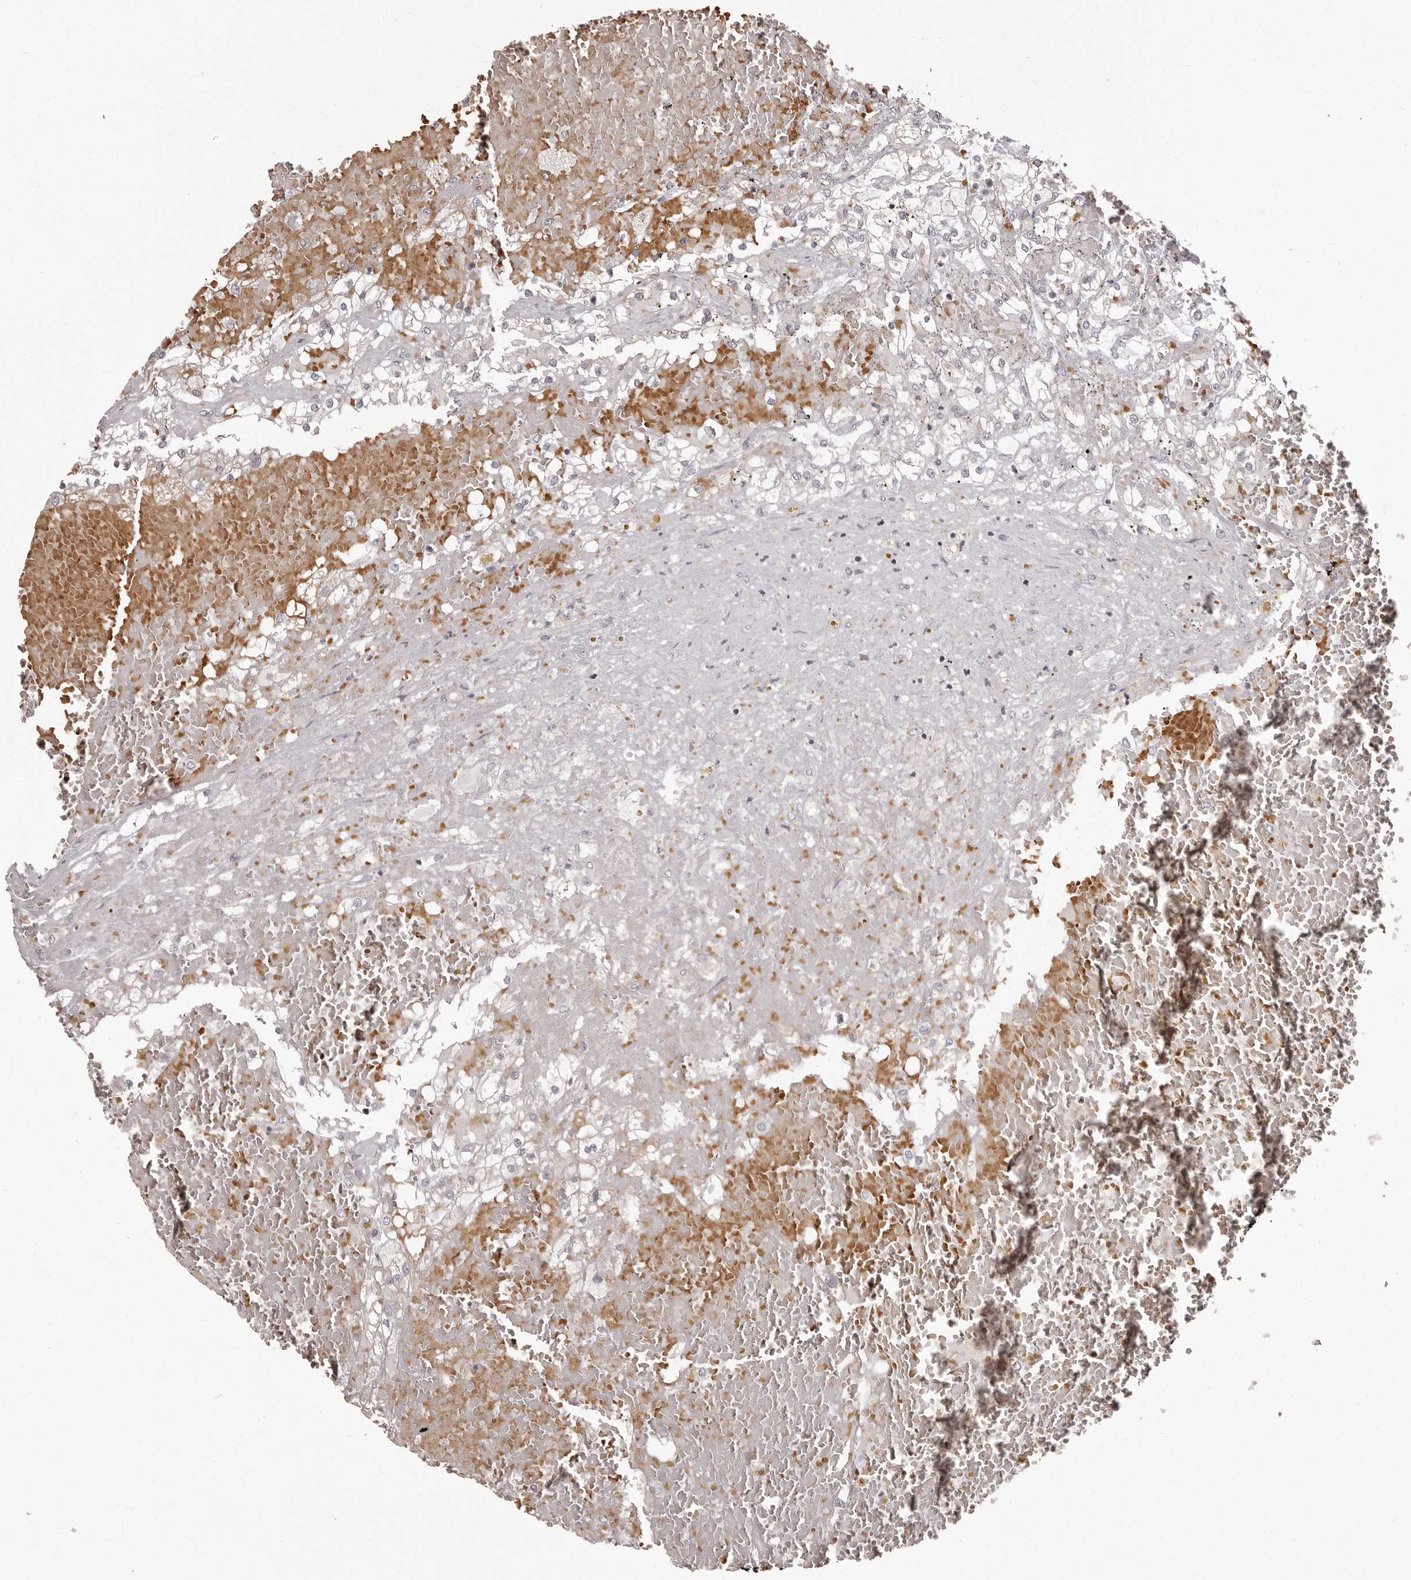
{"staining": {"intensity": "negative", "quantity": "none", "location": "none"}, "tissue": "renal cancer", "cell_type": "Tumor cells", "image_type": "cancer", "snomed": [{"axis": "morphology", "description": "Normal tissue, NOS"}, {"axis": "morphology", "description": "Adenocarcinoma, NOS"}, {"axis": "topography", "description": "Kidney"}], "caption": "A micrograph of renal cancer (adenocarcinoma) stained for a protein shows no brown staining in tumor cells.", "gene": "C8orf74", "patient": {"sex": "male", "age": 68}}